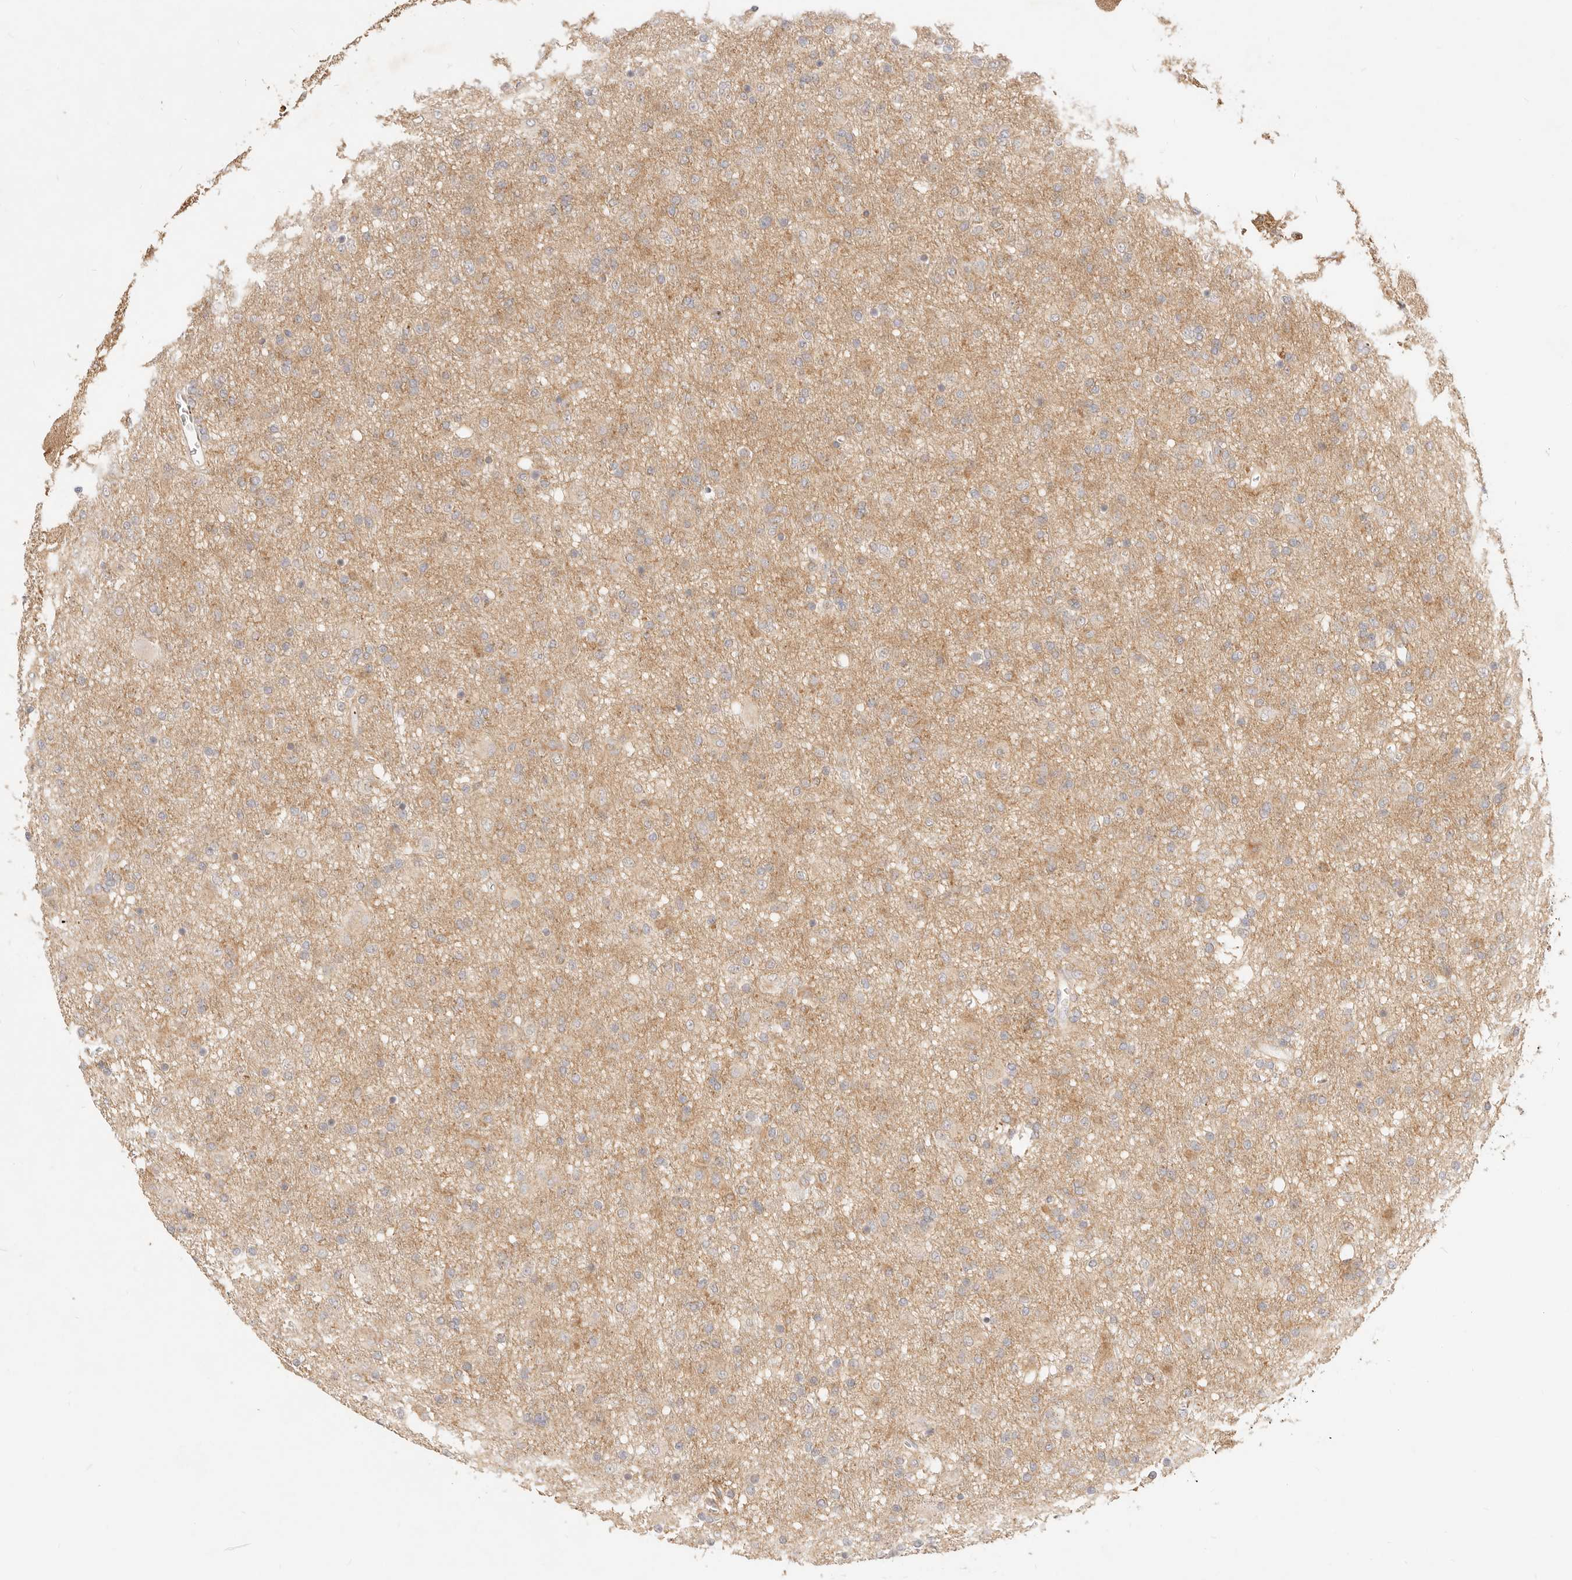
{"staining": {"intensity": "weak", "quantity": "25%-75%", "location": "cytoplasmic/membranous"}, "tissue": "glioma", "cell_type": "Tumor cells", "image_type": "cancer", "snomed": [{"axis": "morphology", "description": "Glioma, malignant, Low grade"}, {"axis": "topography", "description": "Brain"}], "caption": "Immunohistochemical staining of human glioma demonstrates low levels of weak cytoplasmic/membranous expression in about 25%-75% of tumor cells.", "gene": "UBXN10", "patient": {"sex": "male", "age": 65}}